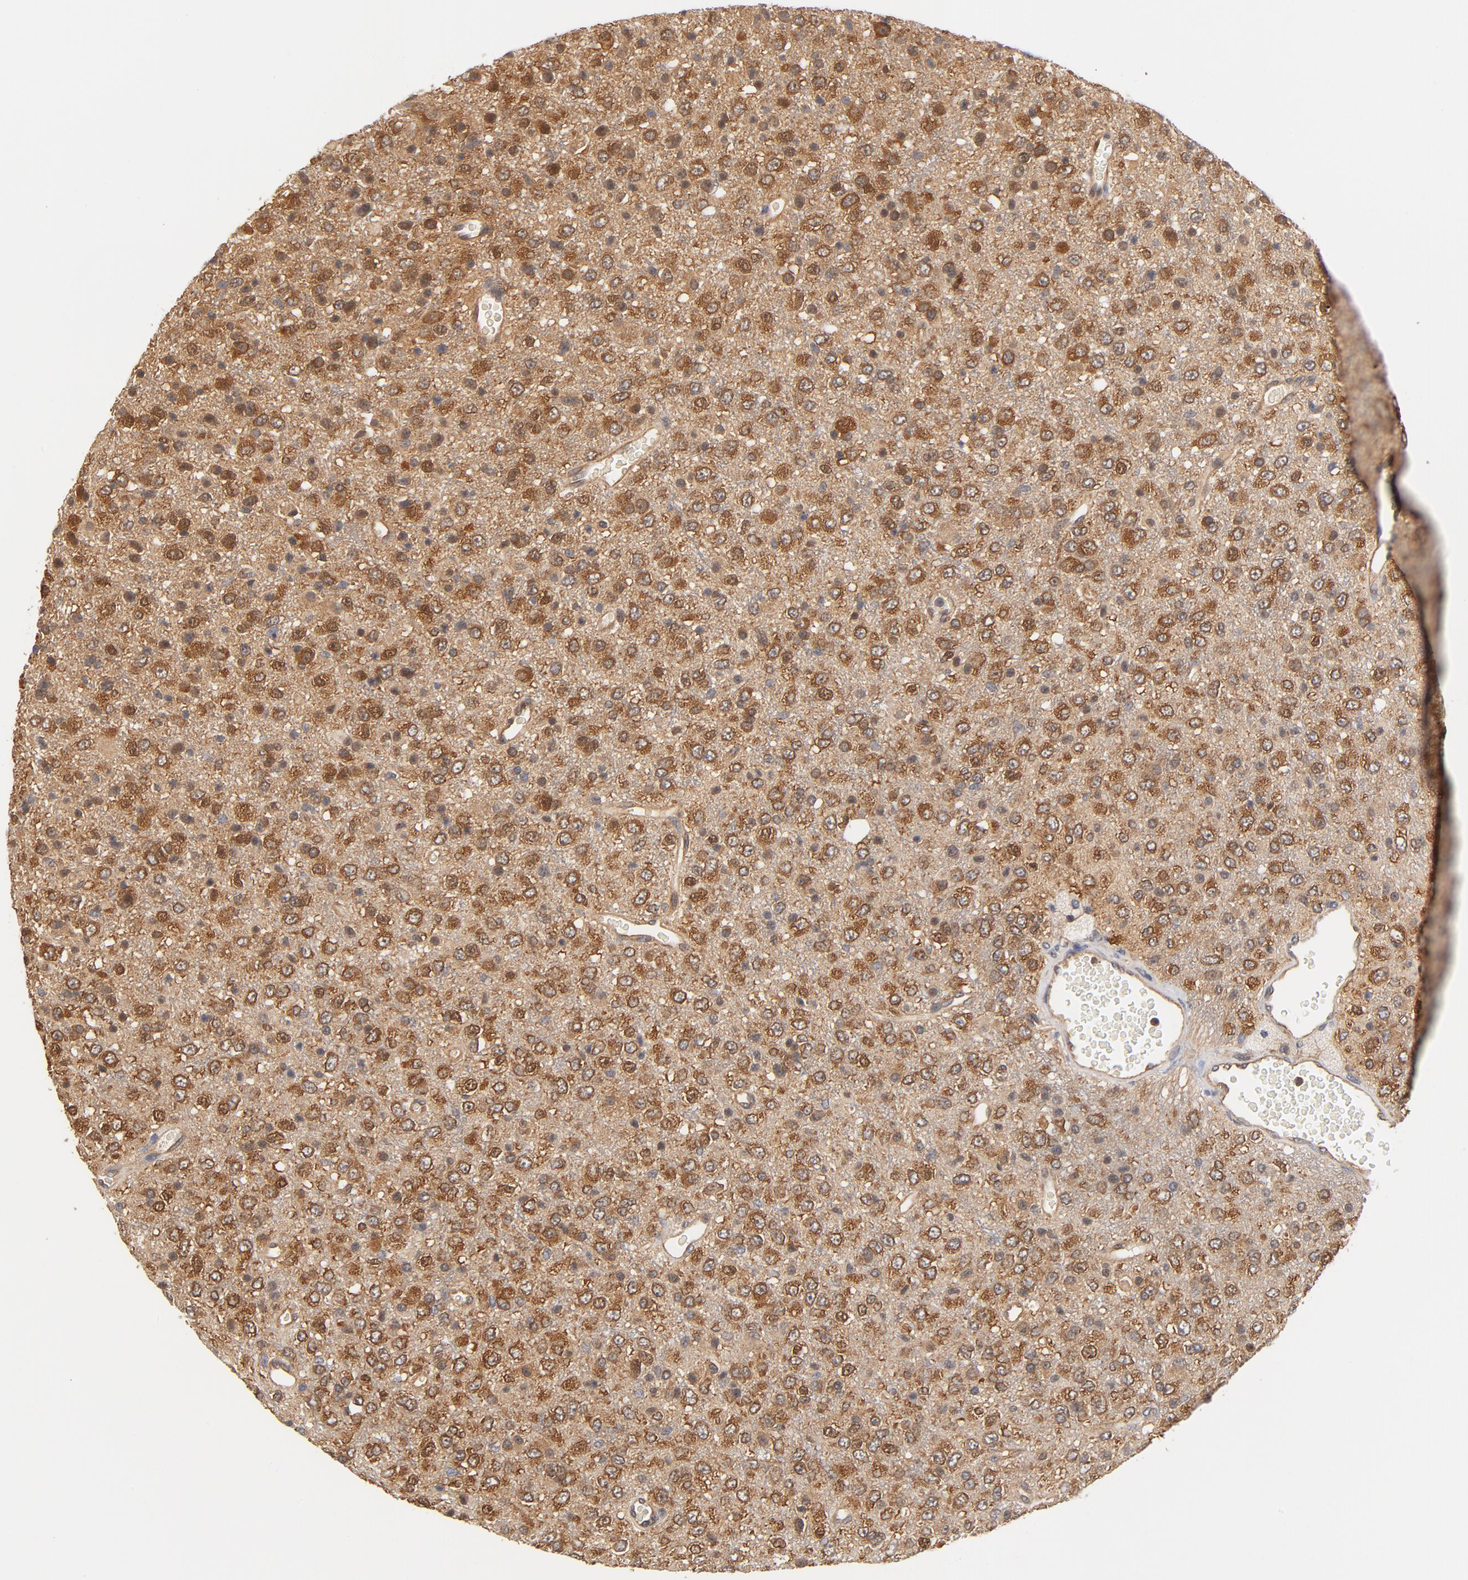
{"staining": {"intensity": "strong", "quantity": "25%-75%", "location": "cytoplasmic/membranous"}, "tissue": "glioma", "cell_type": "Tumor cells", "image_type": "cancer", "snomed": [{"axis": "morphology", "description": "Glioma, malignant, High grade"}, {"axis": "topography", "description": "pancreas cauda"}], "caption": "A brown stain shows strong cytoplasmic/membranous expression of a protein in glioma tumor cells.", "gene": "ASMTL", "patient": {"sex": "male", "age": 60}}